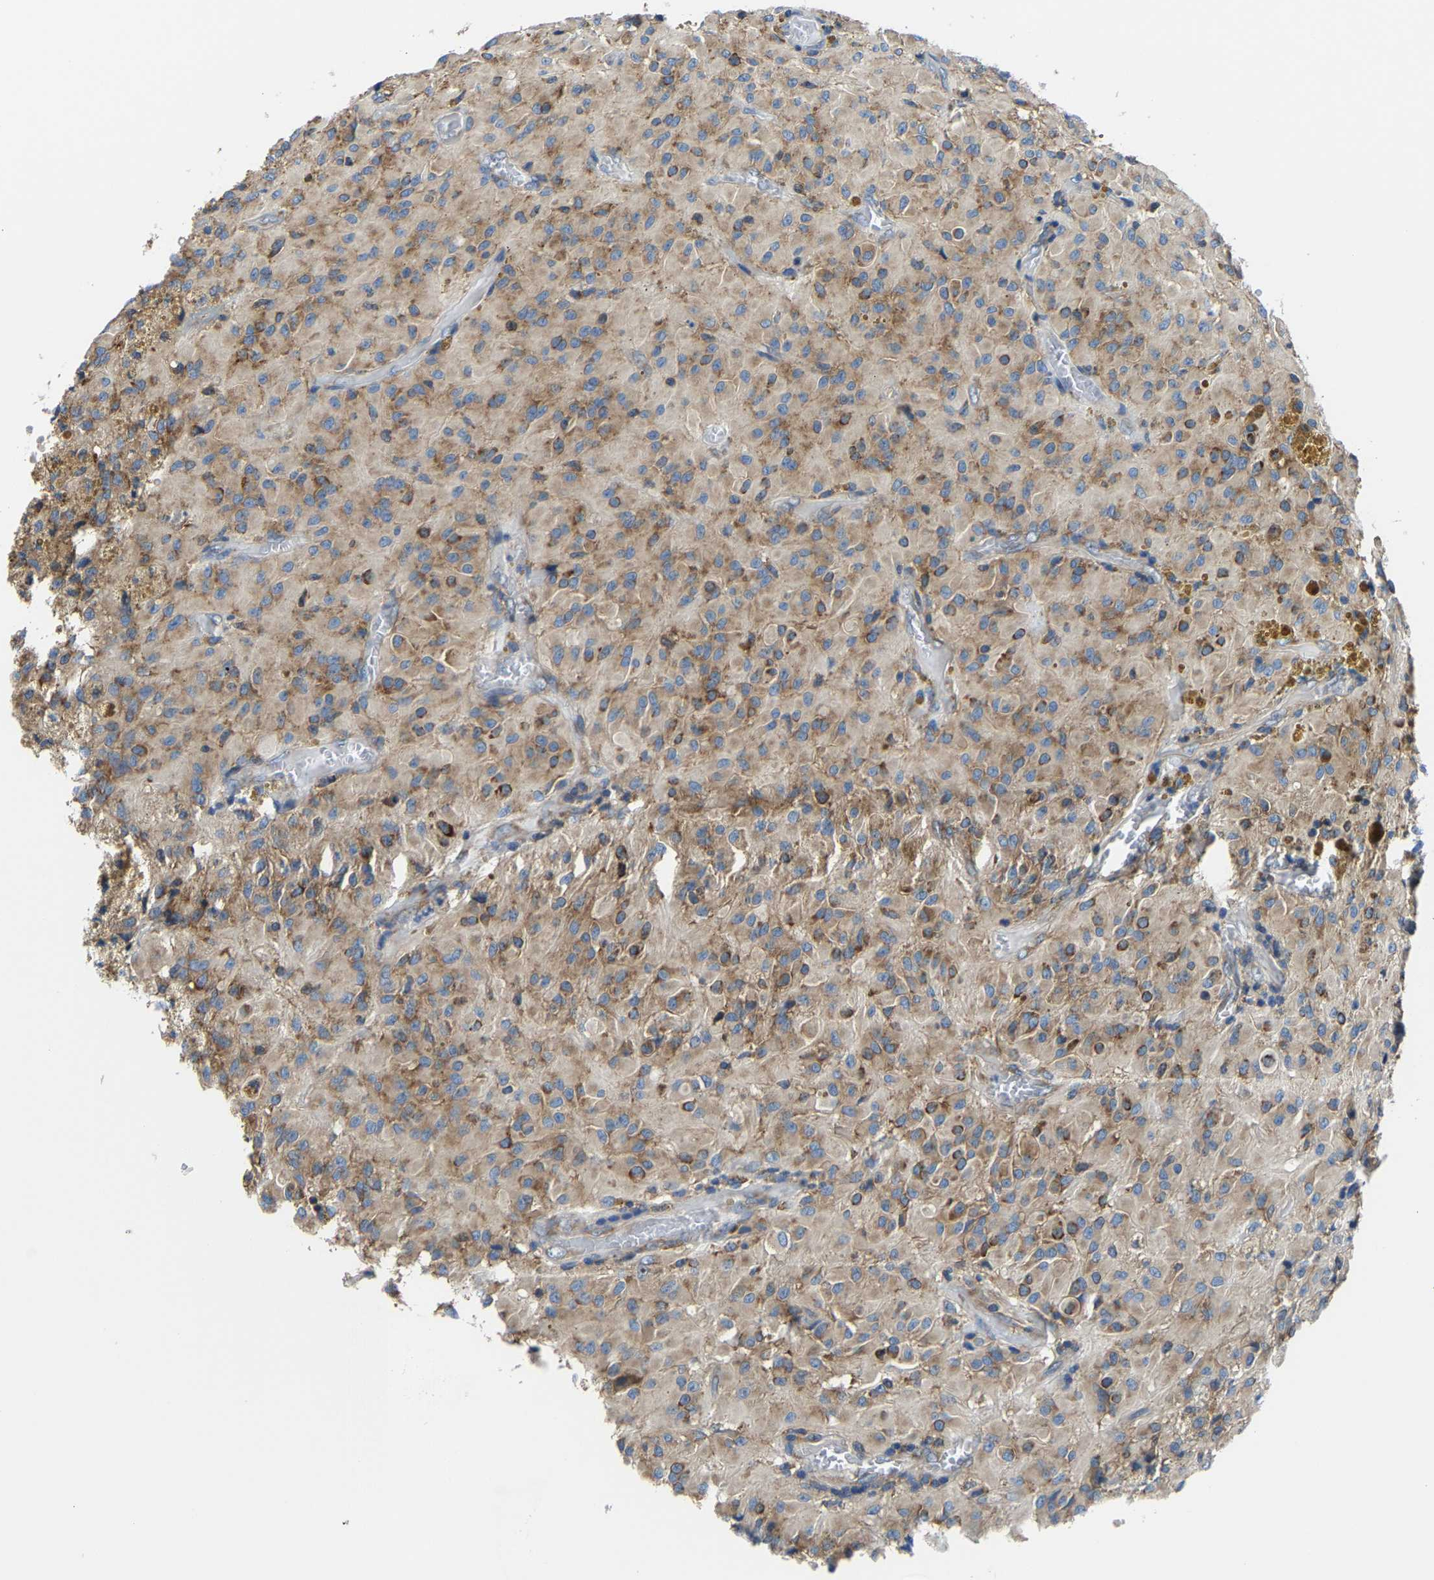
{"staining": {"intensity": "moderate", "quantity": ">75%", "location": "cytoplasmic/membranous"}, "tissue": "glioma", "cell_type": "Tumor cells", "image_type": "cancer", "snomed": [{"axis": "morphology", "description": "Glioma, malignant, High grade"}, {"axis": "topography", "description": "Brain"}], "caption": "A medium amount of moderate cytoplasmic/membranous expression is present in approximately >75% of tumor cells in high-grade glioma (malignant) tissue.", "gene": "G3BP2", "patient": {"sex": "female", "age": 59}}